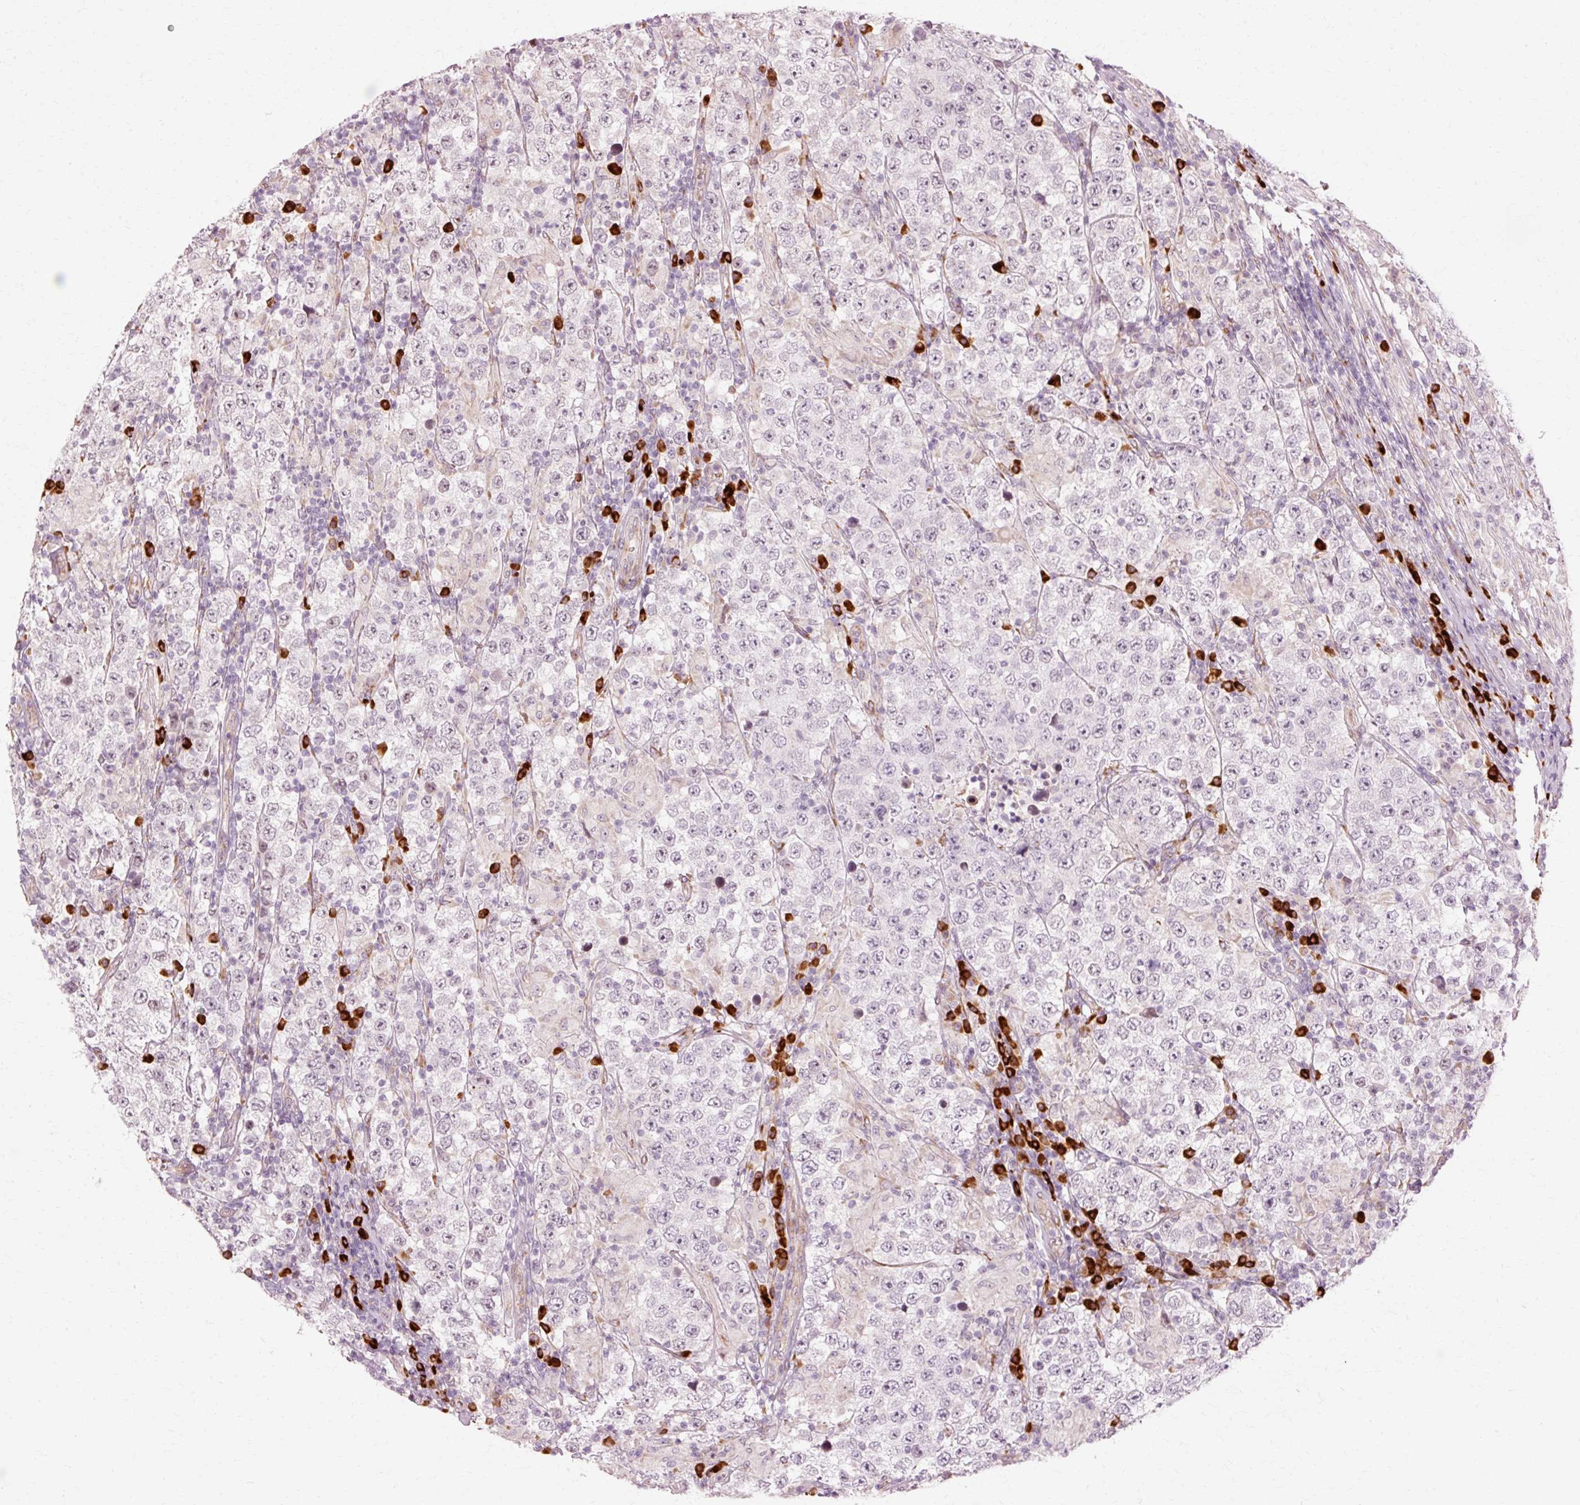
{"staining": {"intensity": "negative", "quantity": "none", "location": "none"}, "tissue": "testis cancer", "cell_type": "Tumor cells", "image_type": "cancer", "snomed": [{"axis": "morphology", "description": "Normal tissue, NOS"}, {"axis": "morphology", "description": "Urothelial carcinoma, High grade"}, {"axis": "morphology", "description": "Seminoma, NOS"}, {"axis": "morphology", "description": "Carcinoma, Embryonal, NOS"}, {"axis": "topography", "description": "Urinary bladder"}, {"axis": "topography", "description": "Testis"}], "caption": "DAB (3,3'-diaminobenzidine) immunohistochemical staining of testis seminoma reveals no significant staining in tumor cells.", "gene": "RGPD5", "patient": {"sex": "male", "age": 41}}